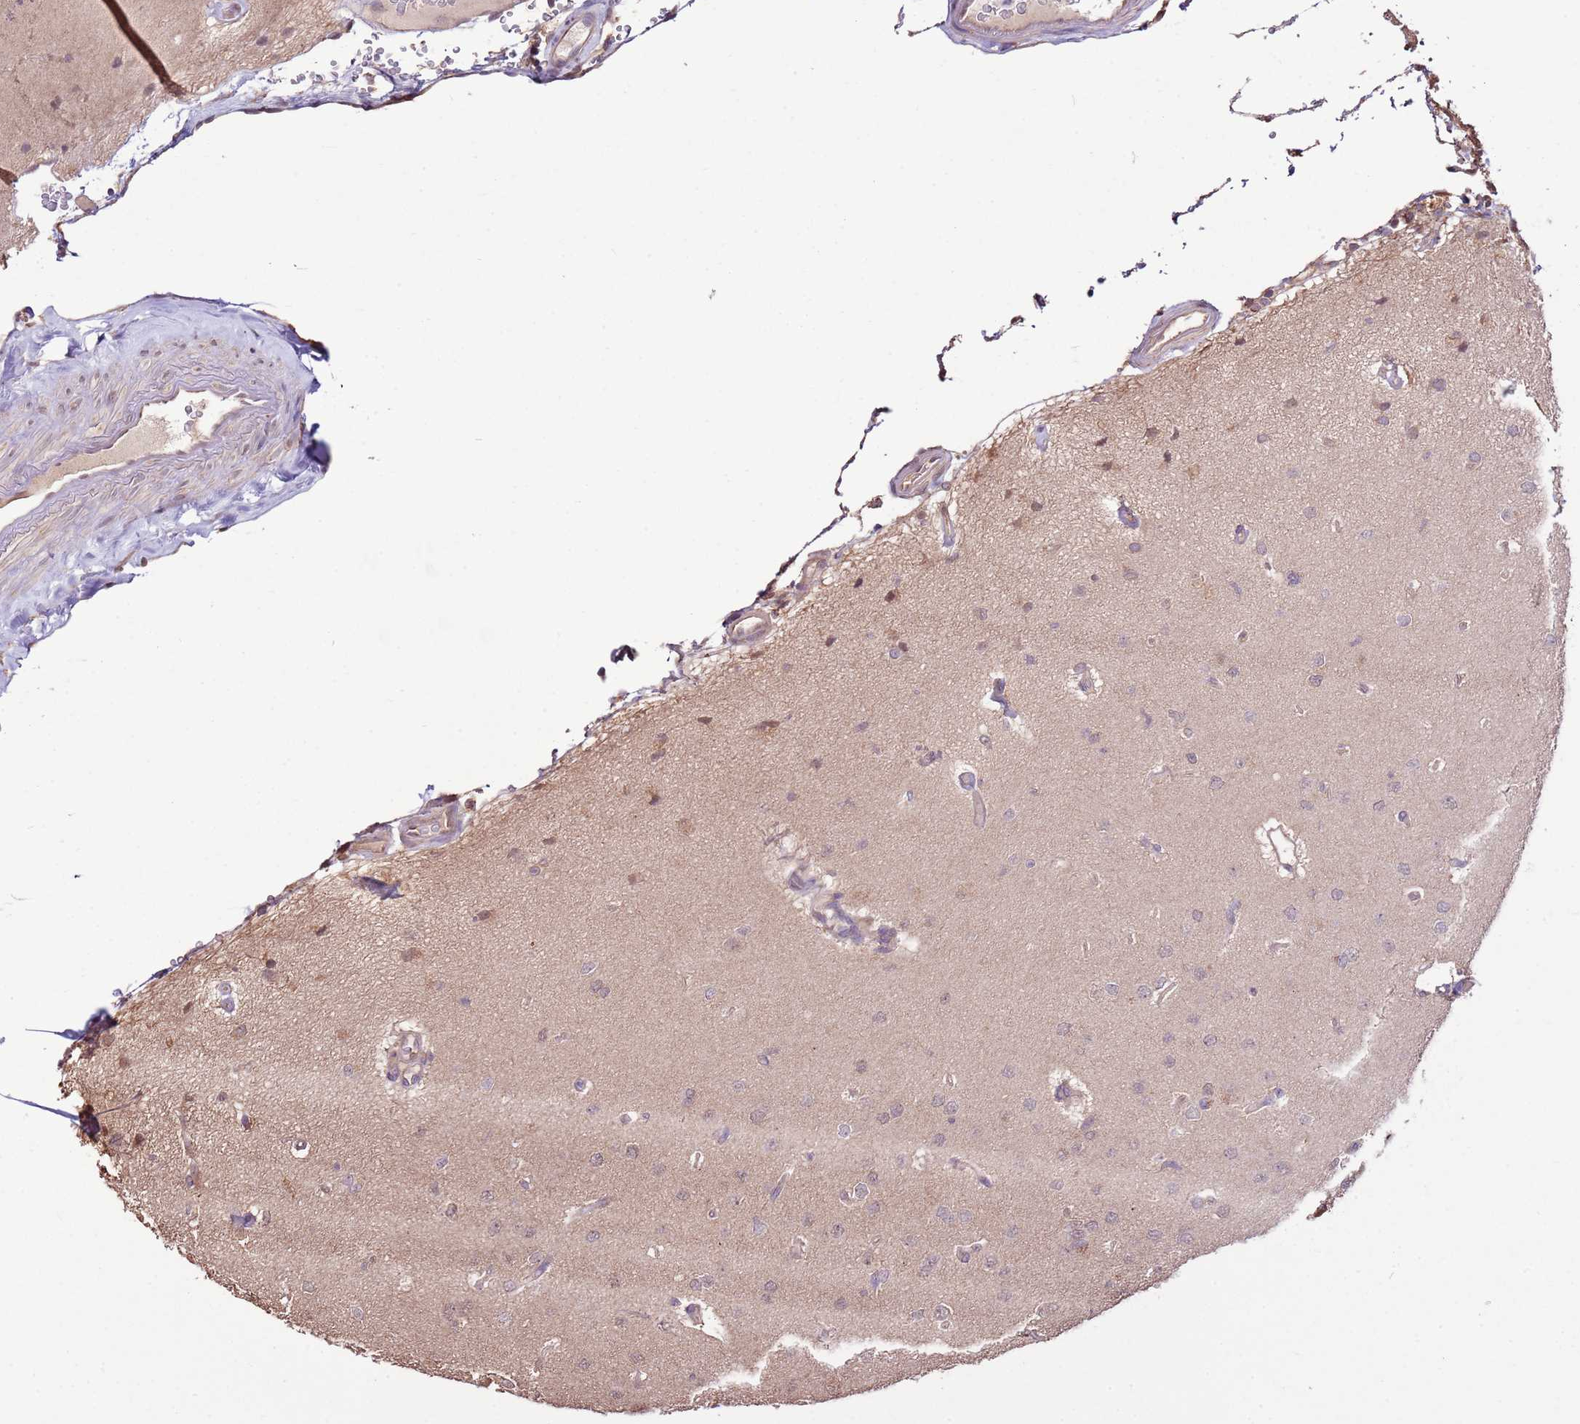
{"staining": {"intensity": "negative", "quantity": "none", "location": "none"}, "tissue": "glioma", "cell_type": "Tumor cells", "image_type": "cancer", "snomed": [{"axis": "morphology", "description": "Glioma, malignant, High grade"}, {"axis": "topography", "description": "Brain"}], "caption": "This is an IHC micrograph of malignant glioma (high-grade). There is no positivity in tumor cells.", "gene": "BBS5", "patient": {"sex": "male", "age": 77}}